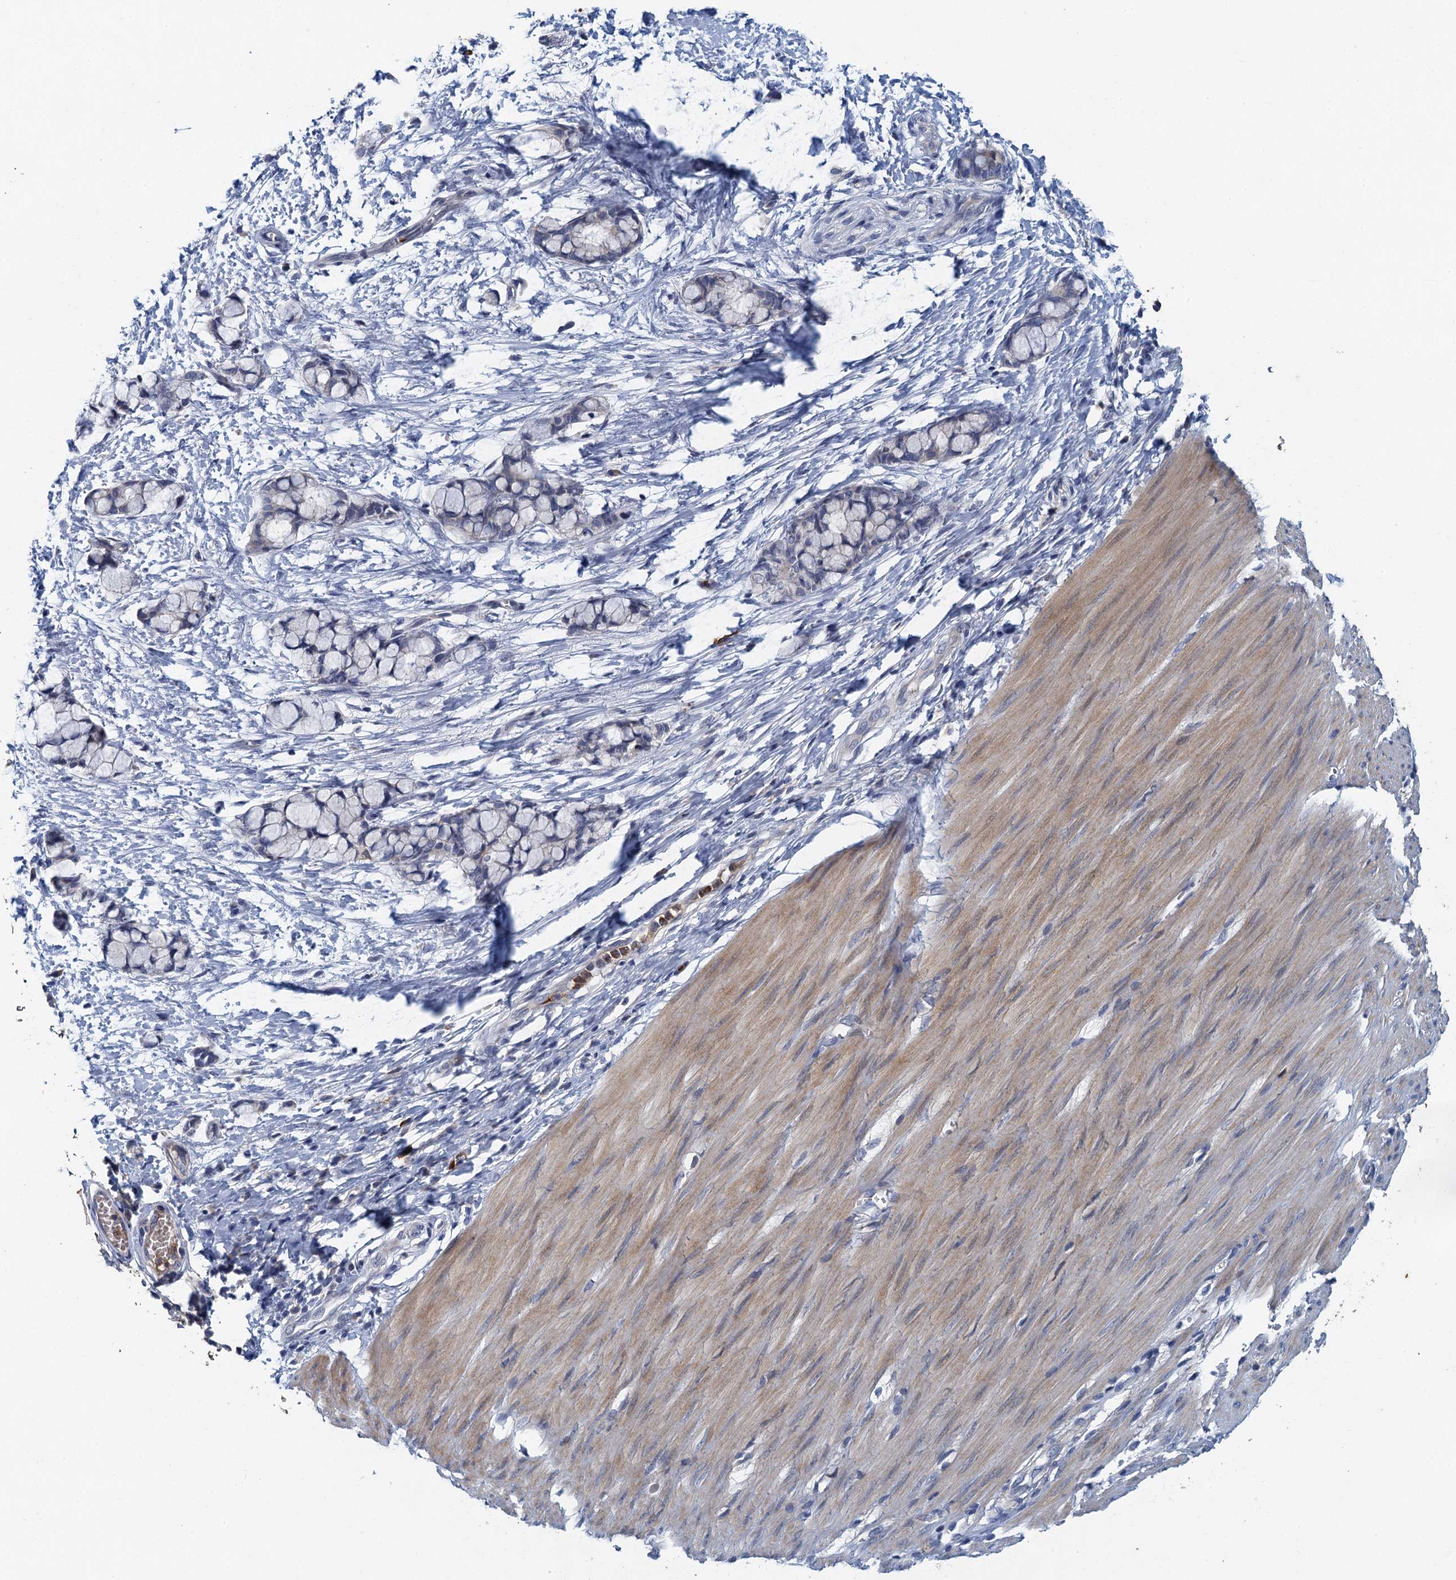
{"staining": {"intensity": "weak", "quantity": ">75%", "location": "cytoplasmic/membranous"}, "tissue": "smooth muscle", "cell_type": "Smooth muscle cells", "image_type": "normal", "snomed": [{"axis": "morphology", "description": "Normal tissue, NOS"}, {"axis": "morphology", "description": "Adenocarcinoma, NOS"}, {"axis": "topography", "description": "Colon"}, {"axis": "topography", "description": "Peripheral nerve tissue"}], "caption": "DAB (3,3'-diaminobenzidine) immunohistochemical staining of benign human smooth muscle reveals weak cytoplasmic/membranous protein positivity in about >75% of smooth muscle cells.", "gene": "TPCN1", "patient": {"sex": "male", "age": 14}}